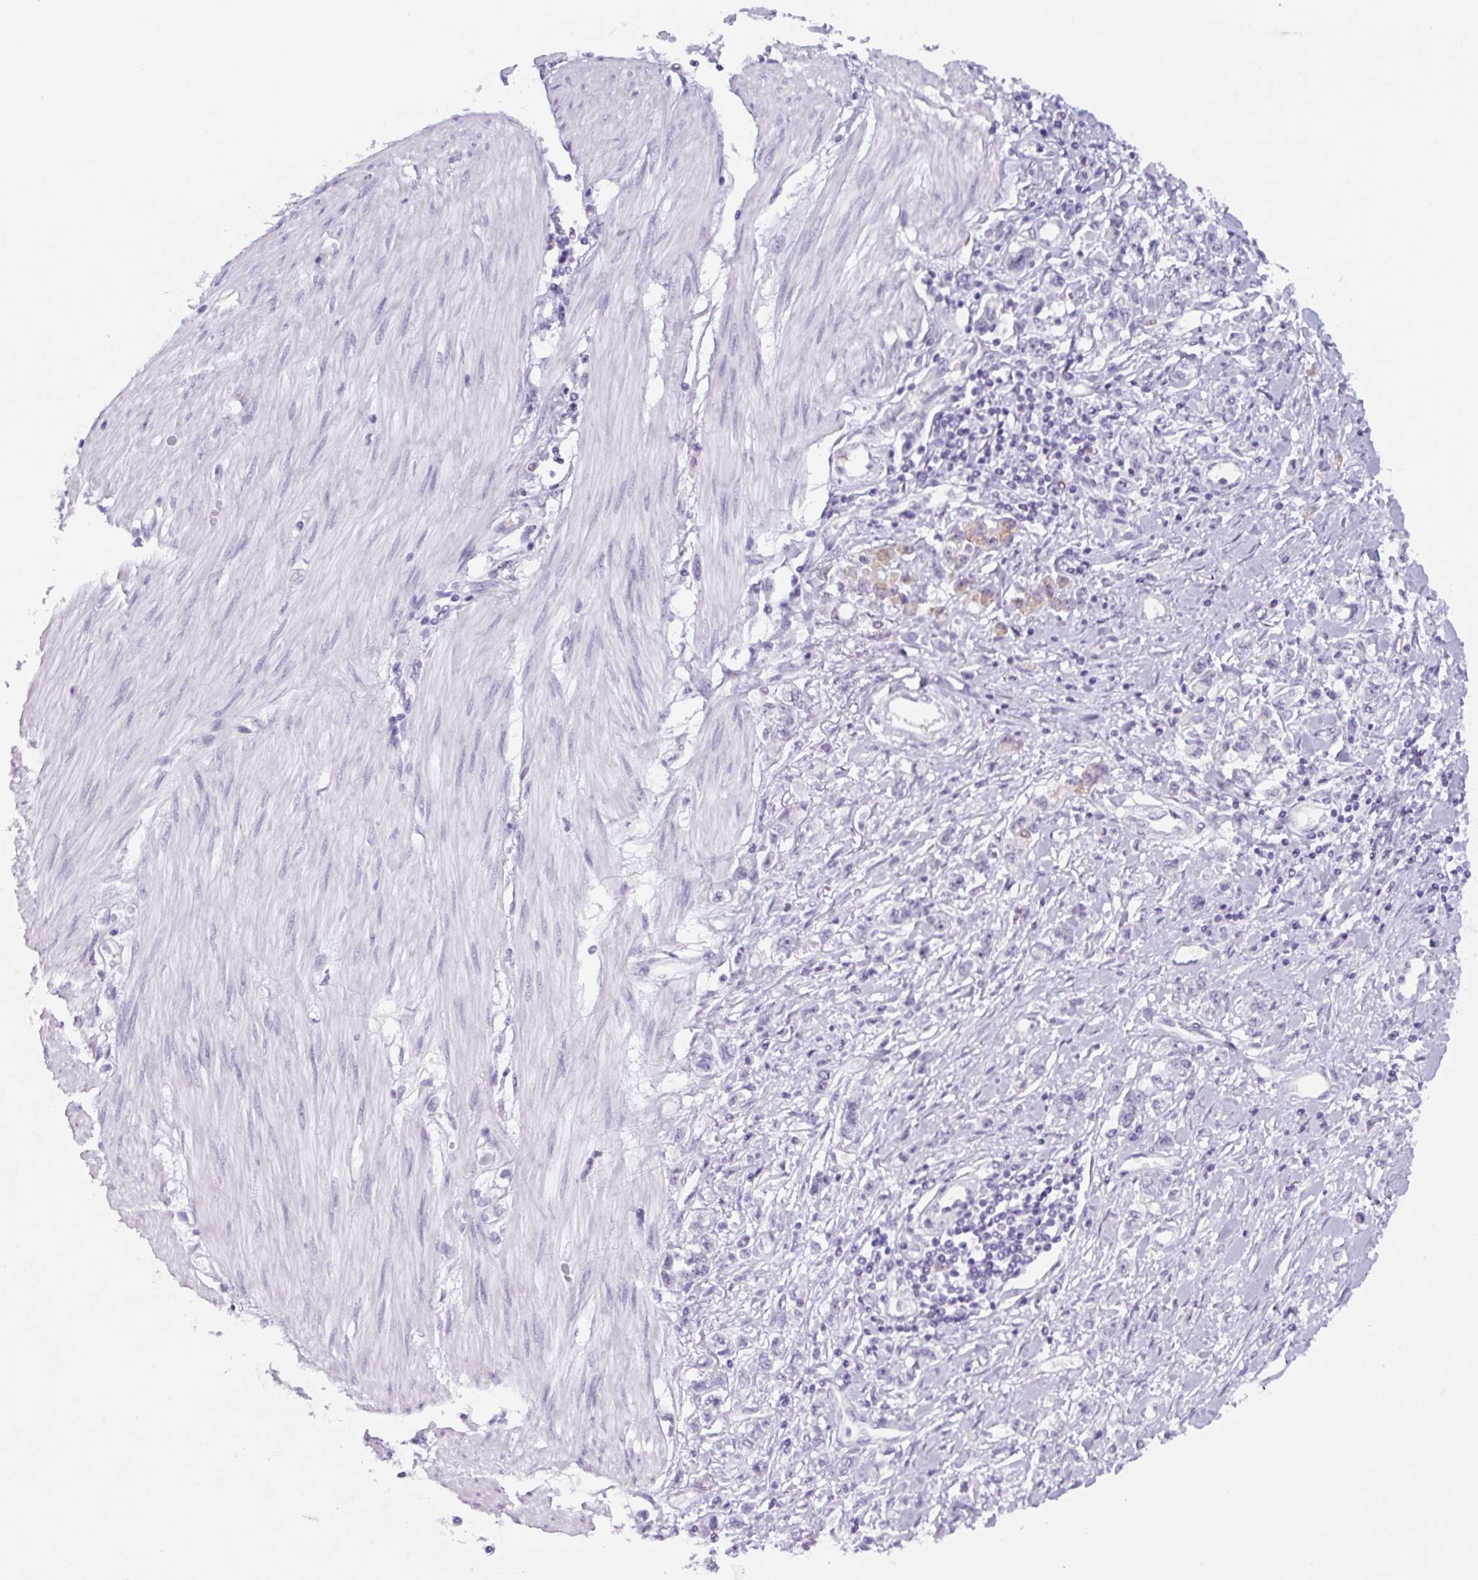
{"staining": {"intensity": "weak", "quantity": "<25%", "location": "cytoplasmic/membranous"}, "tissue": "stomach cancer", "cell_type": "Tumor cells", "image_type": "cancer", "snomed": [{"axis": "morphology", "description": "Adenocarcinoma, NOS"}, {"axis": "topography", "description": "Stomach"}], "caption": "IHC of adenocarcinoma (stomach) exhibits no positivity in tumor cells.", "gene": "TNFRSF8", "patient": {"sex": "female", "age": 76}}